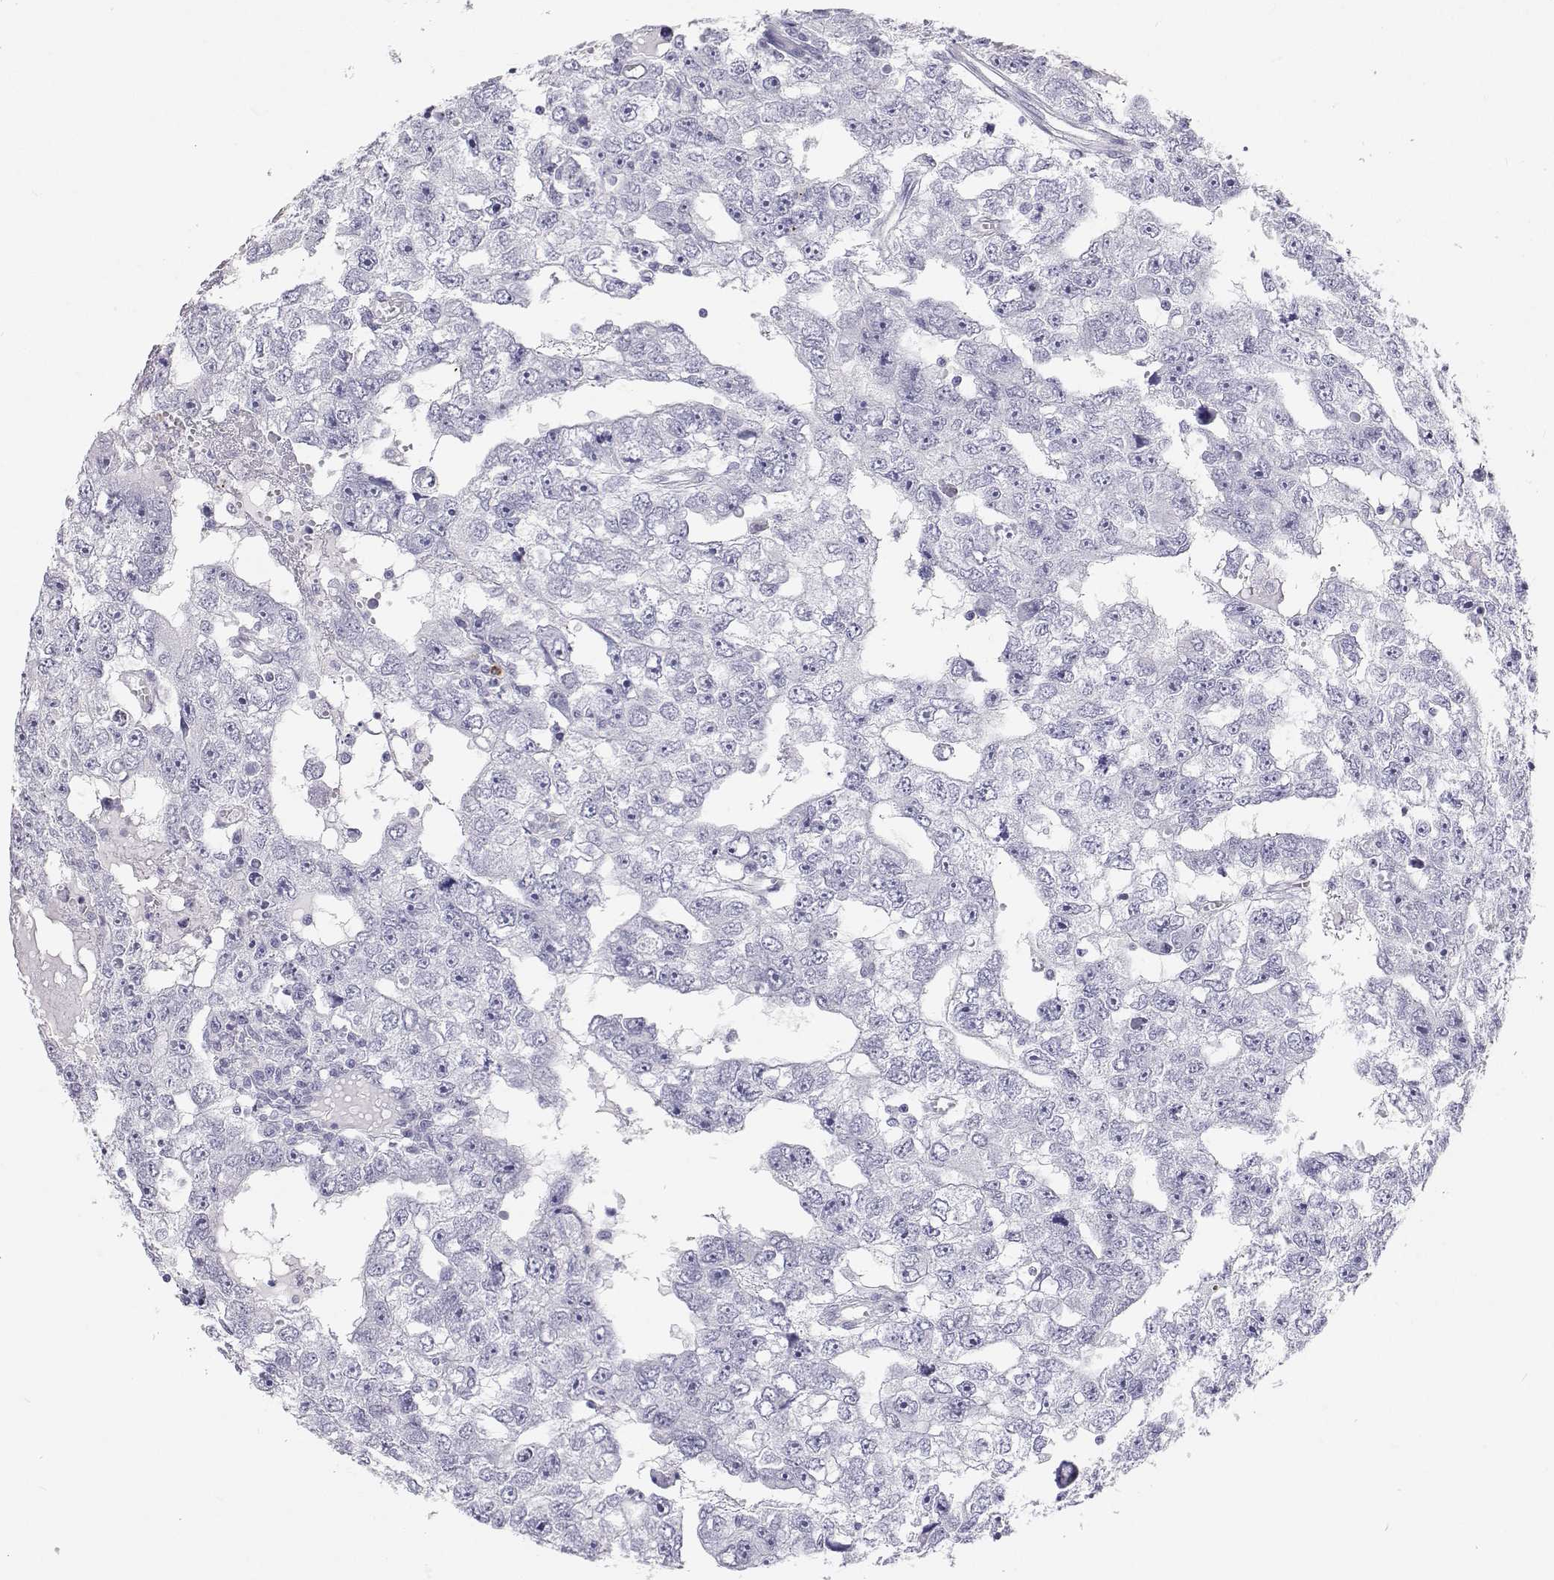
{"staining": {"intensity": "negative", "quantity": "none", "location": "none"}, "tissue": "testis cancer", "cell_type": "Tumor cells", "image_type": "cancer", "snomed": [{"axis": "morphology", "description": "Carcinoma, Embryonal, NOS"}, {"axis": "topography", "description": "Testis"}], "caption": "Tumor cells are negative for brown protein staining in testis embryonal carcinoma.", "gene": "SFTPB", "patient": {"sex": "male", "age": 20}}